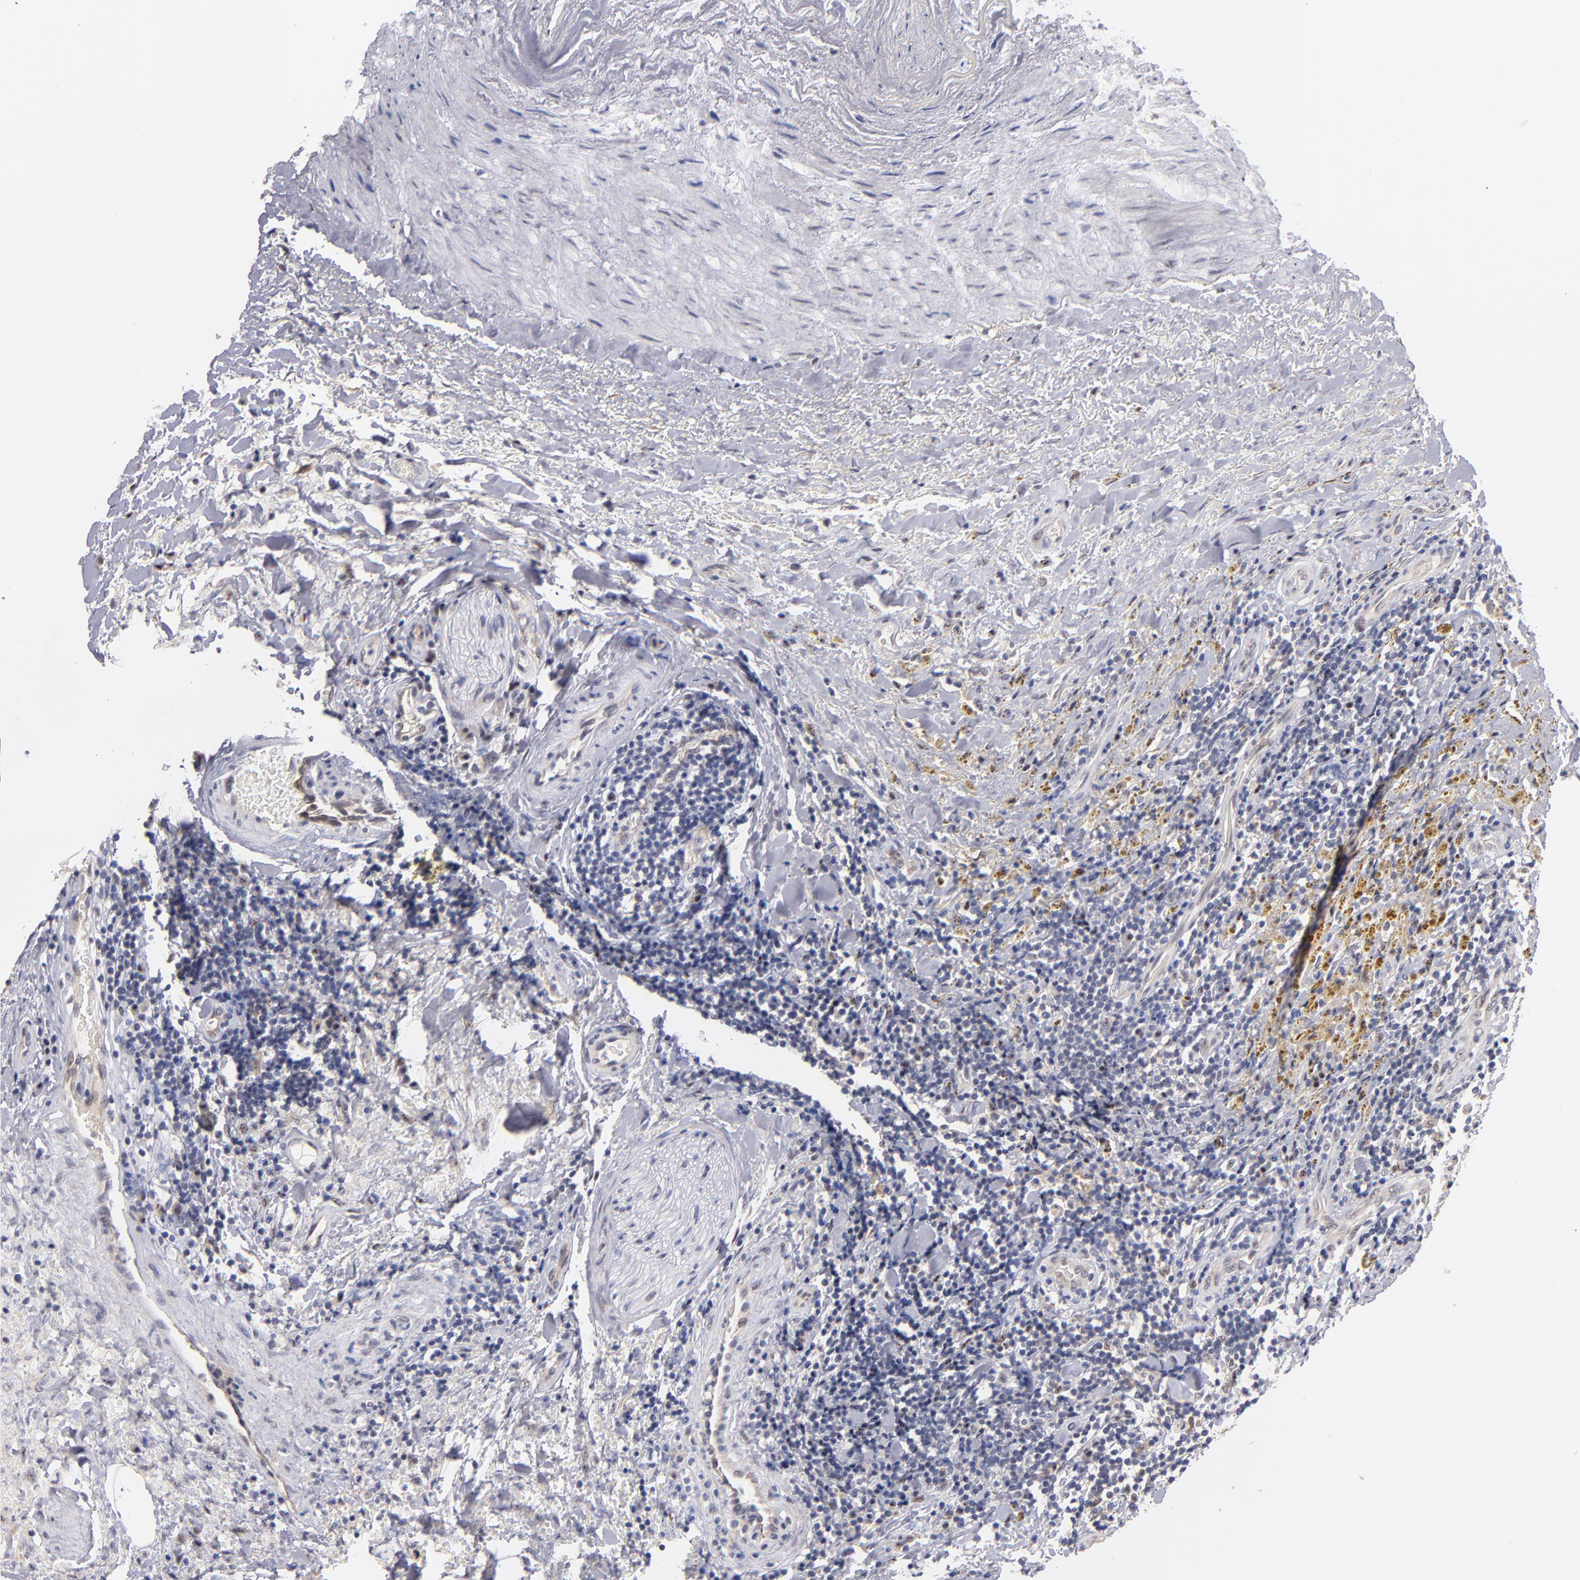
{"staining": {"intensity": "weak", "quantity": "25%-75%", "location": "nuclear"}, "tissue": "thyroid cancer", "cell_type": "Tumor cells", "image_type": "cancer", "snomed": [{"axis": "morphology", "description": "Papillary adenocarcinoma, NOS"}, {"axis": "topography", "description": "Thyroid gland"}], "caption": "There is low levels of weak nuclear positivity in tumor cells of thyroid cancer, as demonstrated by immunohistochemical staining (brown color).", "gene": "RAF1", "patient": {"sex": "male", "age": 87}}